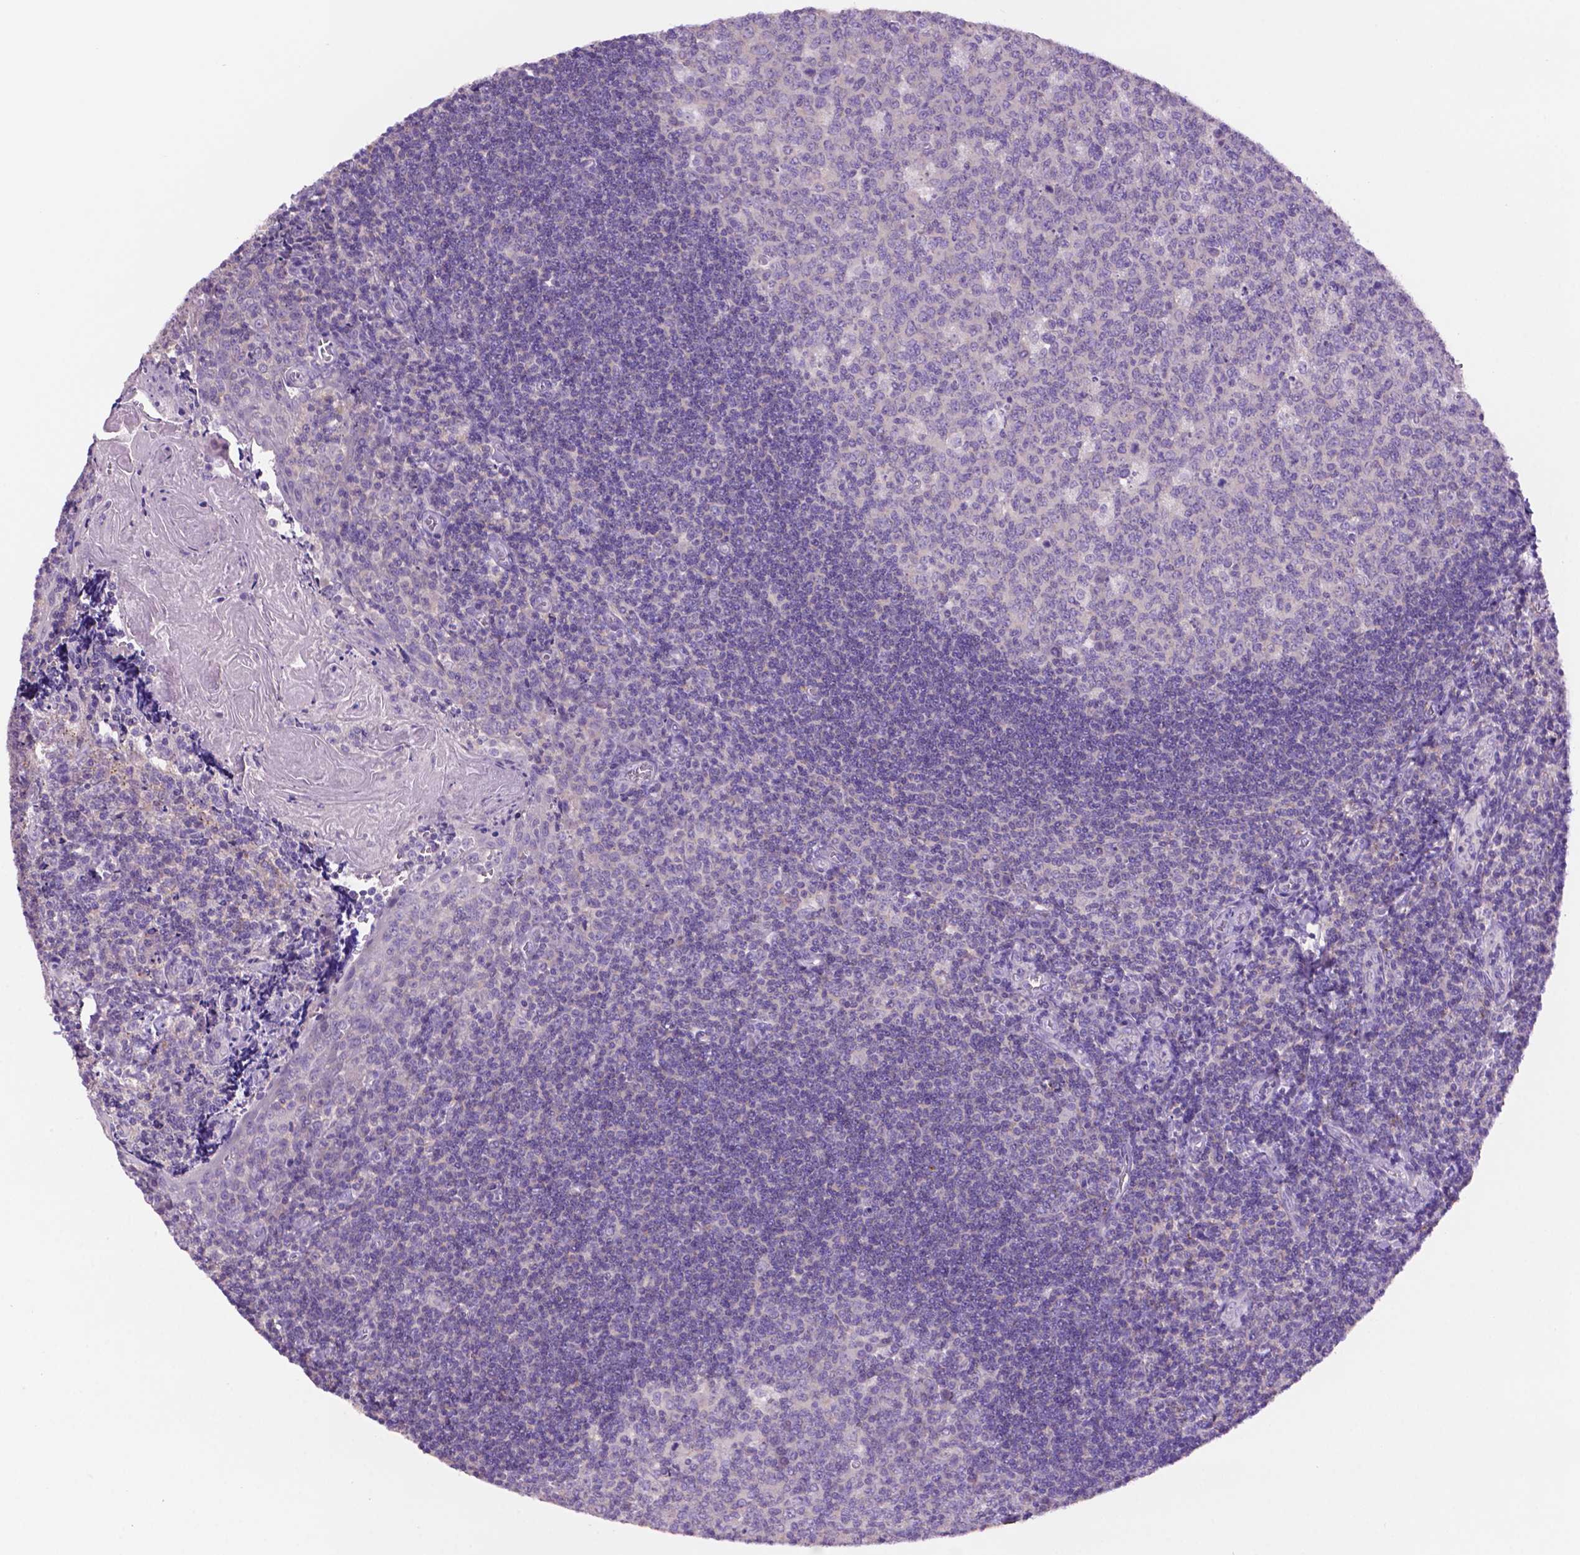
{"staining": {"intensity": "negative", "quantity": "none", "location": "none"}, "tissue": "tonsil", "cell_type": "Germinal center cells", "image_type": "normal", "snomed": [{"axis": "morphology", "description": "Normal tissue, NOS"}, {"axis": "morphology", "description": "Inflammation, NOS"}, {"axis": "topography", "description": "Tonsil"}], "caption": "A high-resolution histopathology image shows IHC staining of benign tonsil, which shows no significant positivity in germinal center cells.", "gene": "PRPS2", "patient": {"sex": "female", "age": 31}}